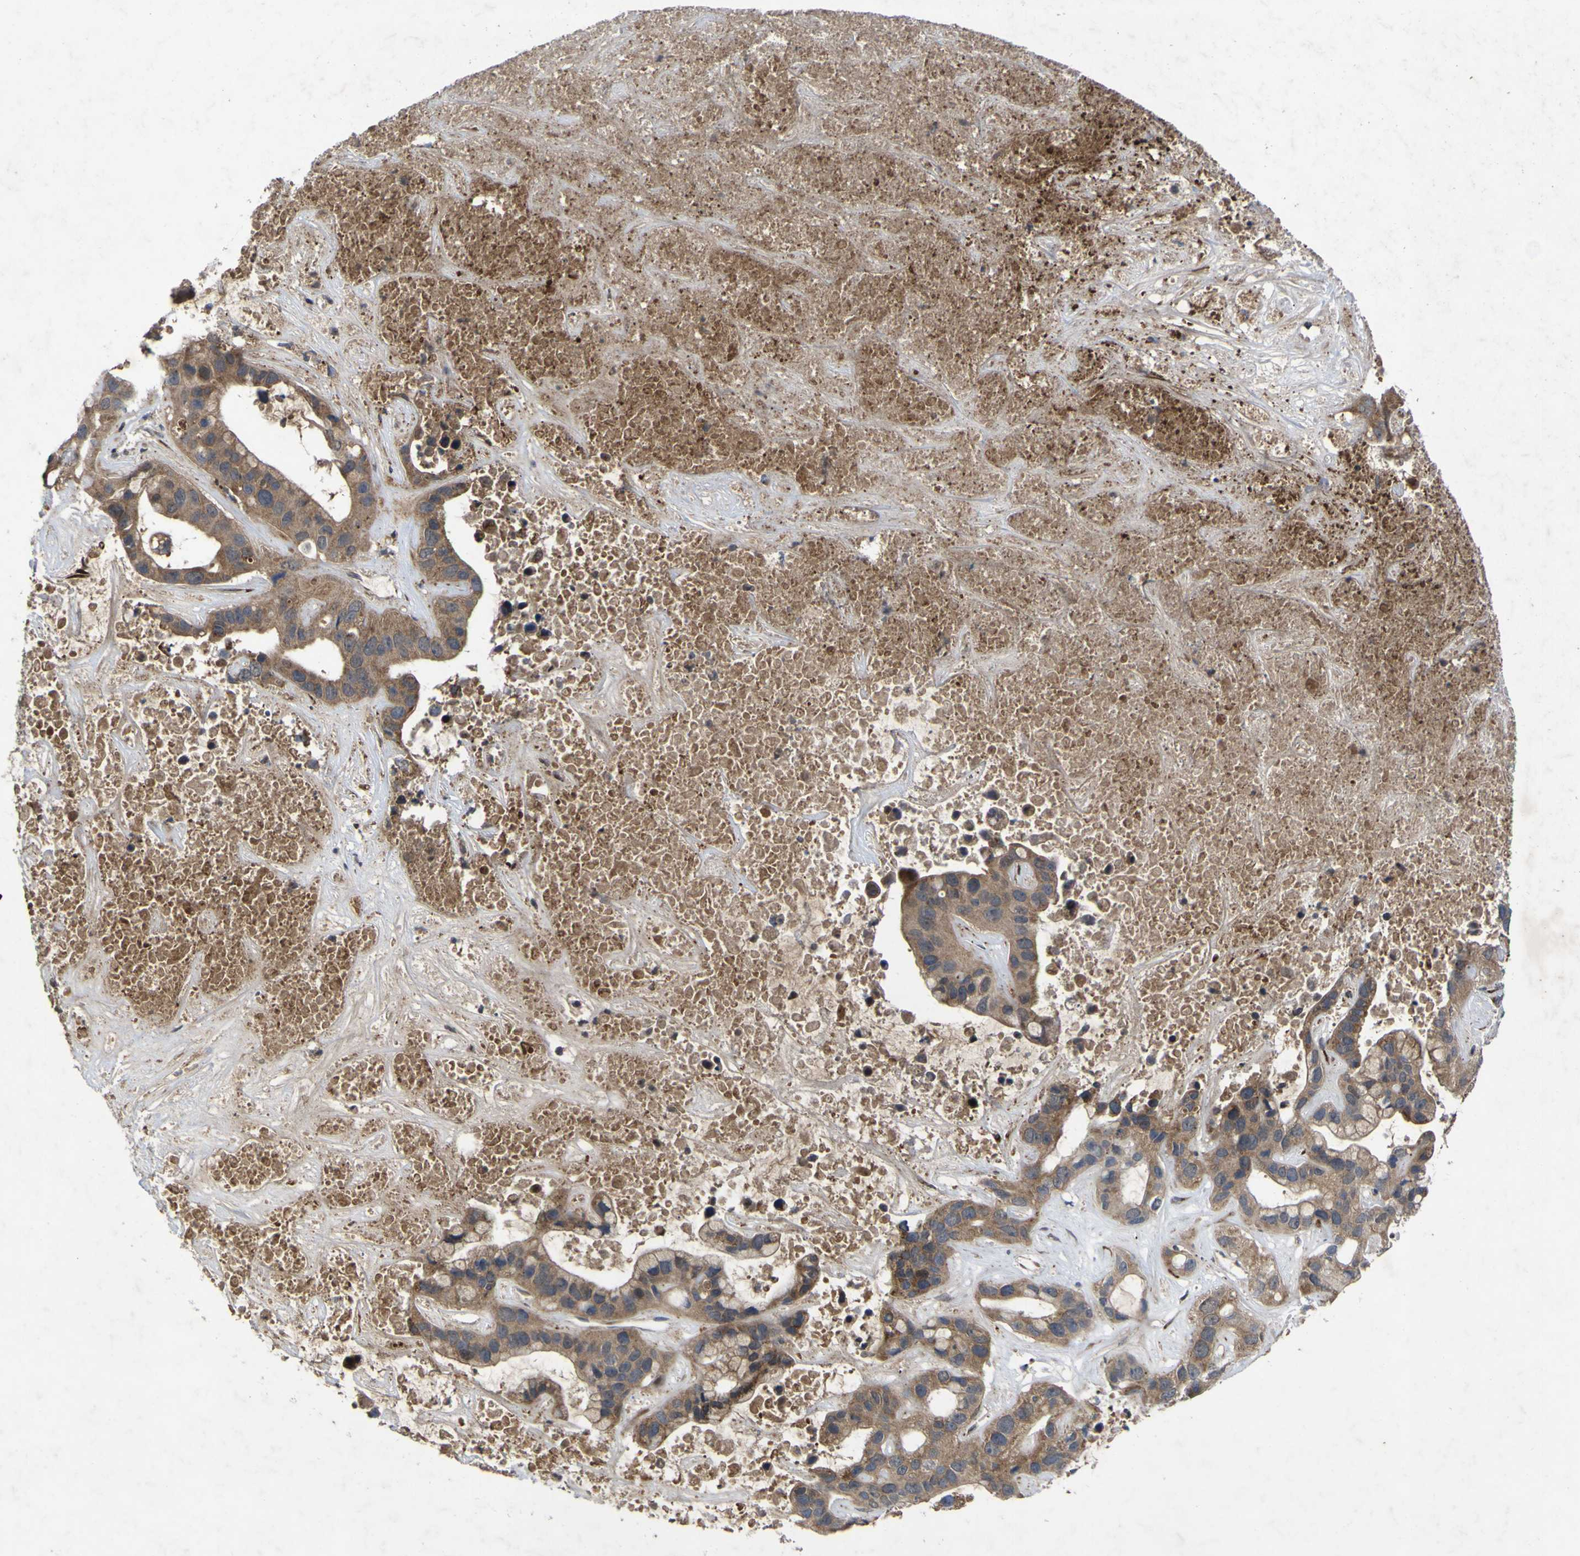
{"staining": {"intensity": "moderate", "quantity": ">75%", "location": "cytoplasmic/membranous"}, "tissue": "liver cancer", "cell_type": "Tumor cells", "image_type": "cancer", "snomed": [{"axis": "morphology", "description": "Cholangiocarcinoma"}, {"axis": "topography", "description": "Liver"}], "caption": "Immunohistochemical staining of human liver cancer (cholangiocarcinoma) demonstrates medium levels of moderate cytoplasmic/membranous protein positivity in about >75% of tumor cells. (IHC, brightfield microscopy, high magnification).", "gene": "IRAK2", "patient": {"sex": "female", "age": 65}}